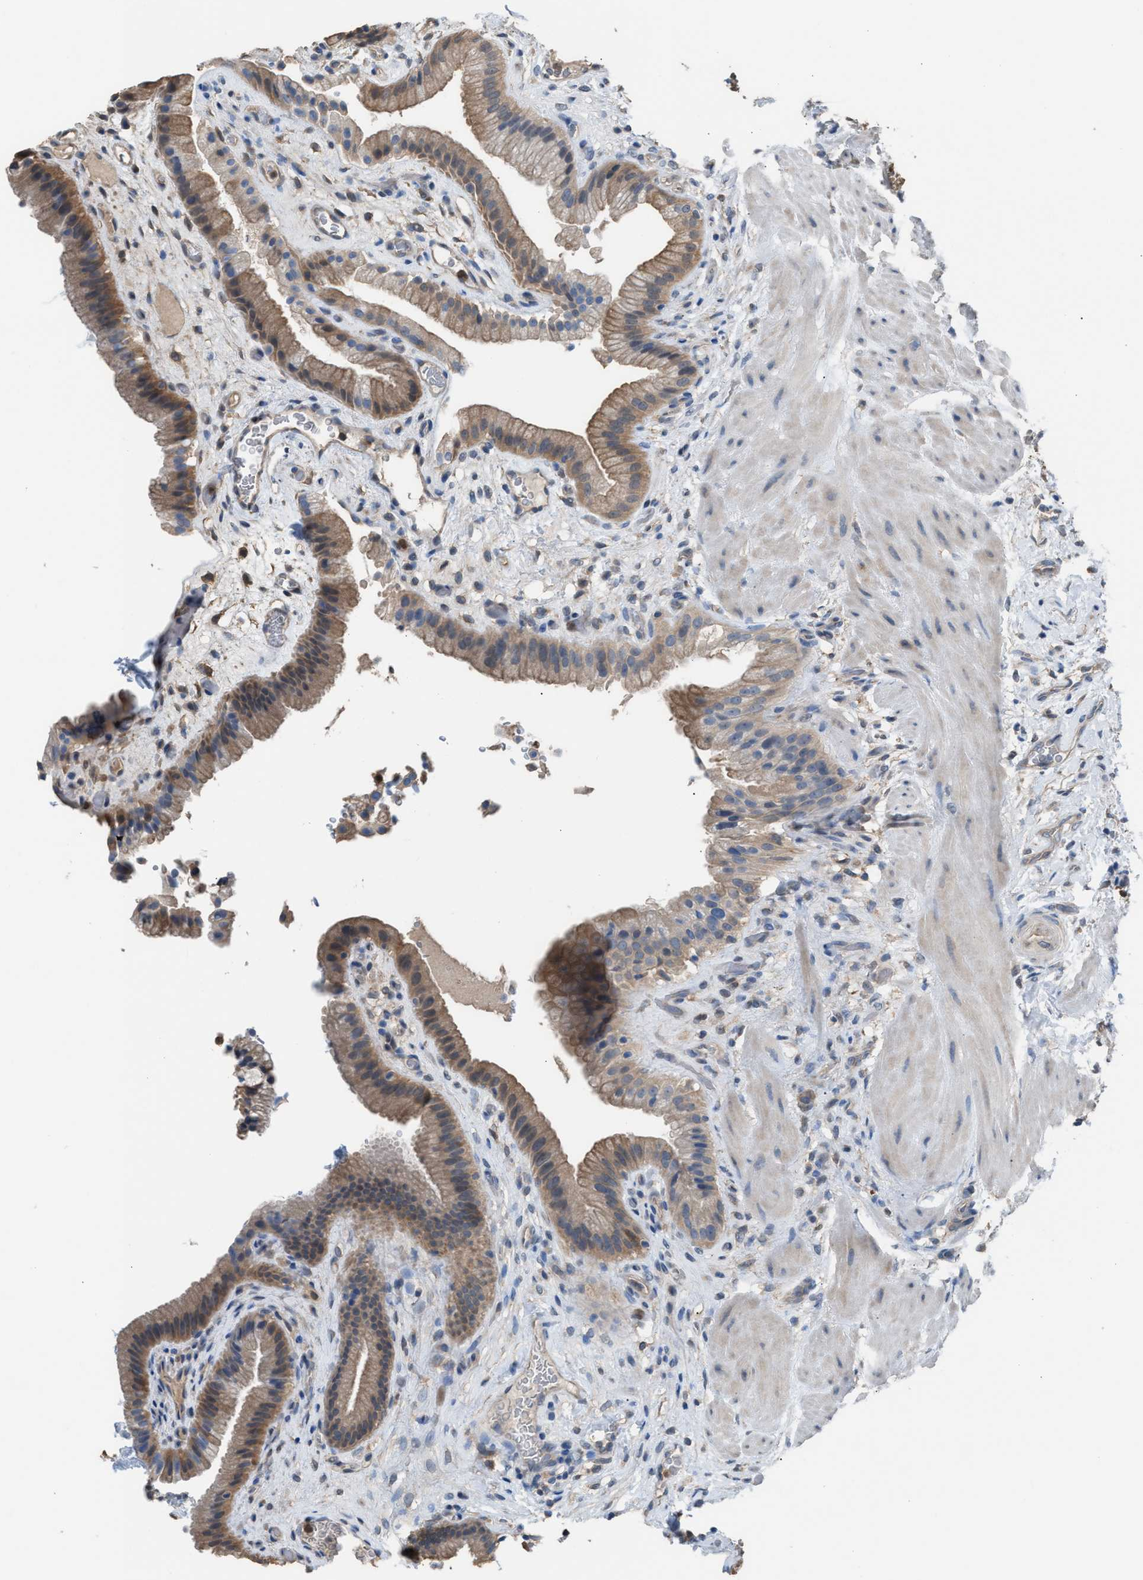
{"staining": {"intensity": "weak", "quantity": ">75%", "location": "cytoplasmic/membranous"}, "tissue": "gallbladder", "cell_type": "Glandular cells", "image_type": "normal", "snomed": [{"axis": "morphology", "description": "Normal tissue, NOS"}, {"axis": "topography", "description": "Gallbladder"}], "caption": "Human gallbladder stained for a protein (brown) shows weak cytoplasmic/membranous positive staining in approximately >75% of glandular cells.", "gene": "NQO2", "patient": {"sex": "male", "age": 49}}